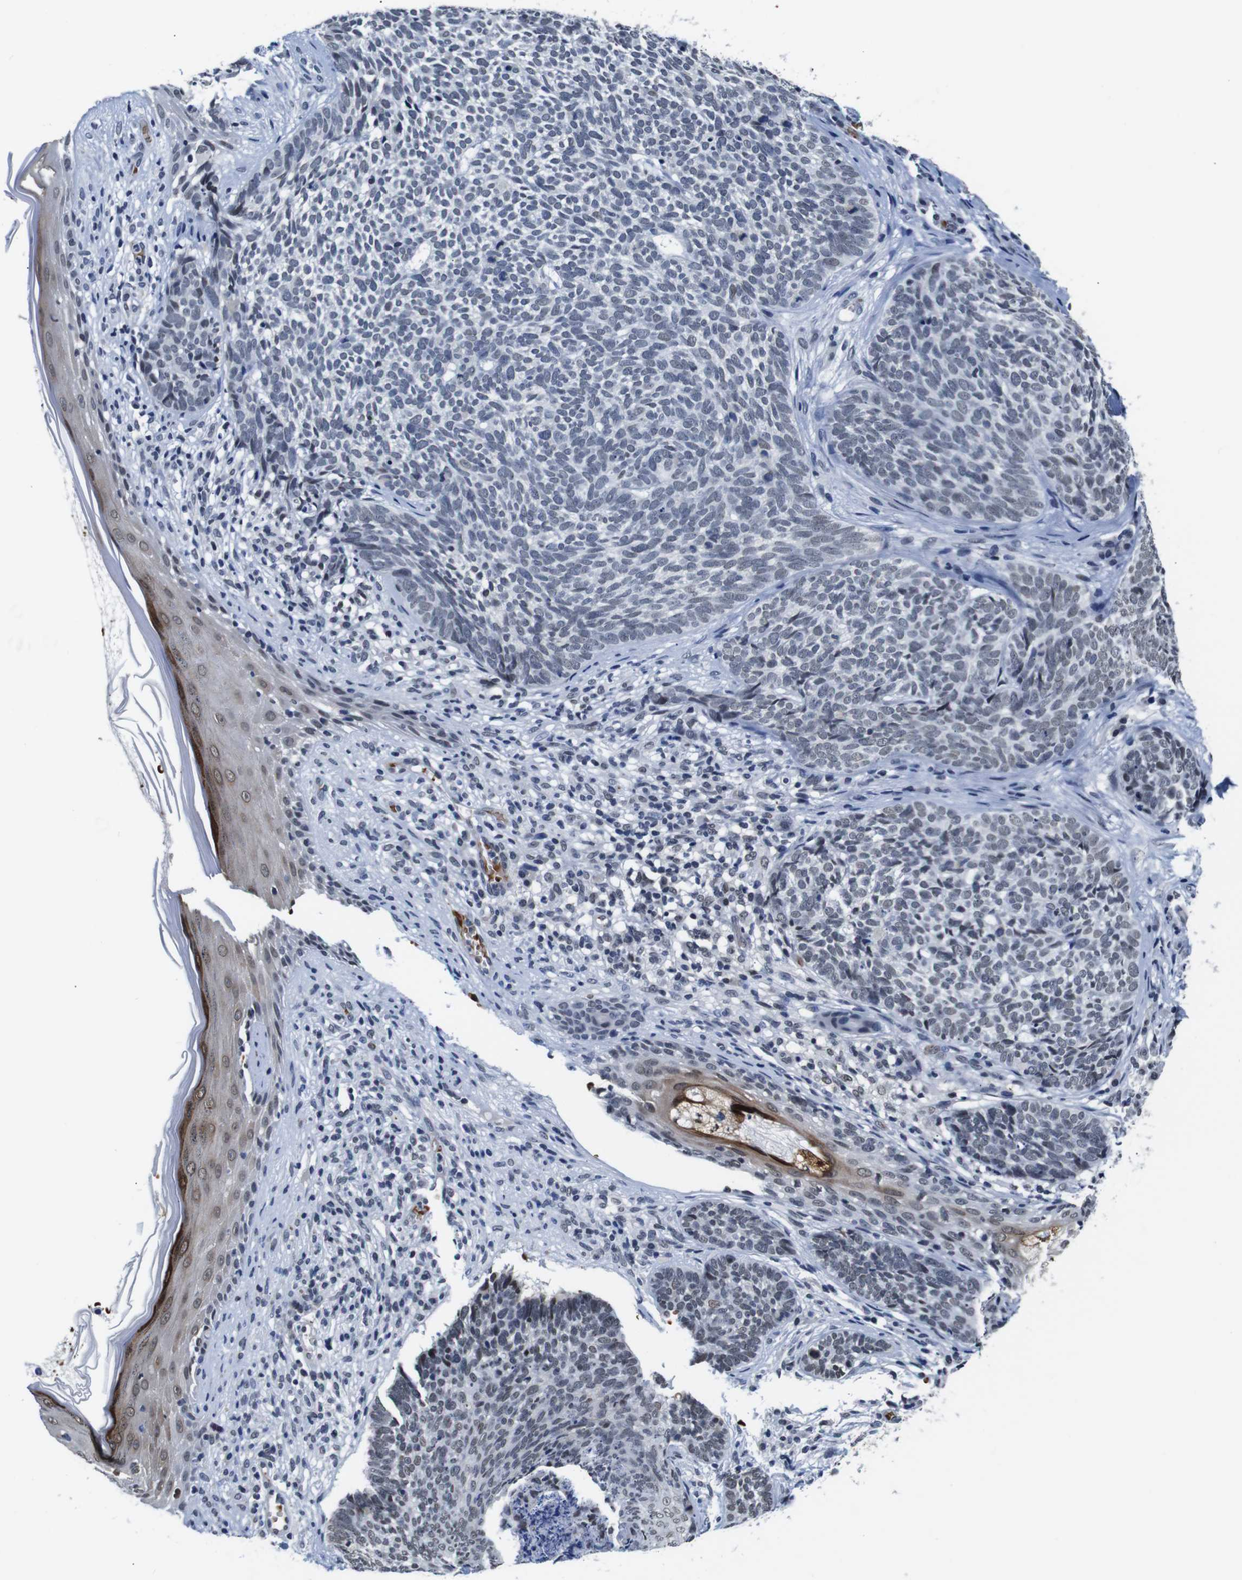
{"staining": {"intensity": "negative", "quantity": "none", "location": "none"}, "tissue": "skin cancer", "cell_type": "Tumor cells", "image_type": "cancer", "snomed": [{"axis": "morphology", "description": "Basal cell carcinoma"}, {"axis": "topography", "description": "Skin"}], "caption": "The photomicrograph reveals no significant positivity in tumor cells of skin cancer (basal cell carcinoma).", "gene": "ILDR2", "patient": {"sex": "female", "age": 84}}